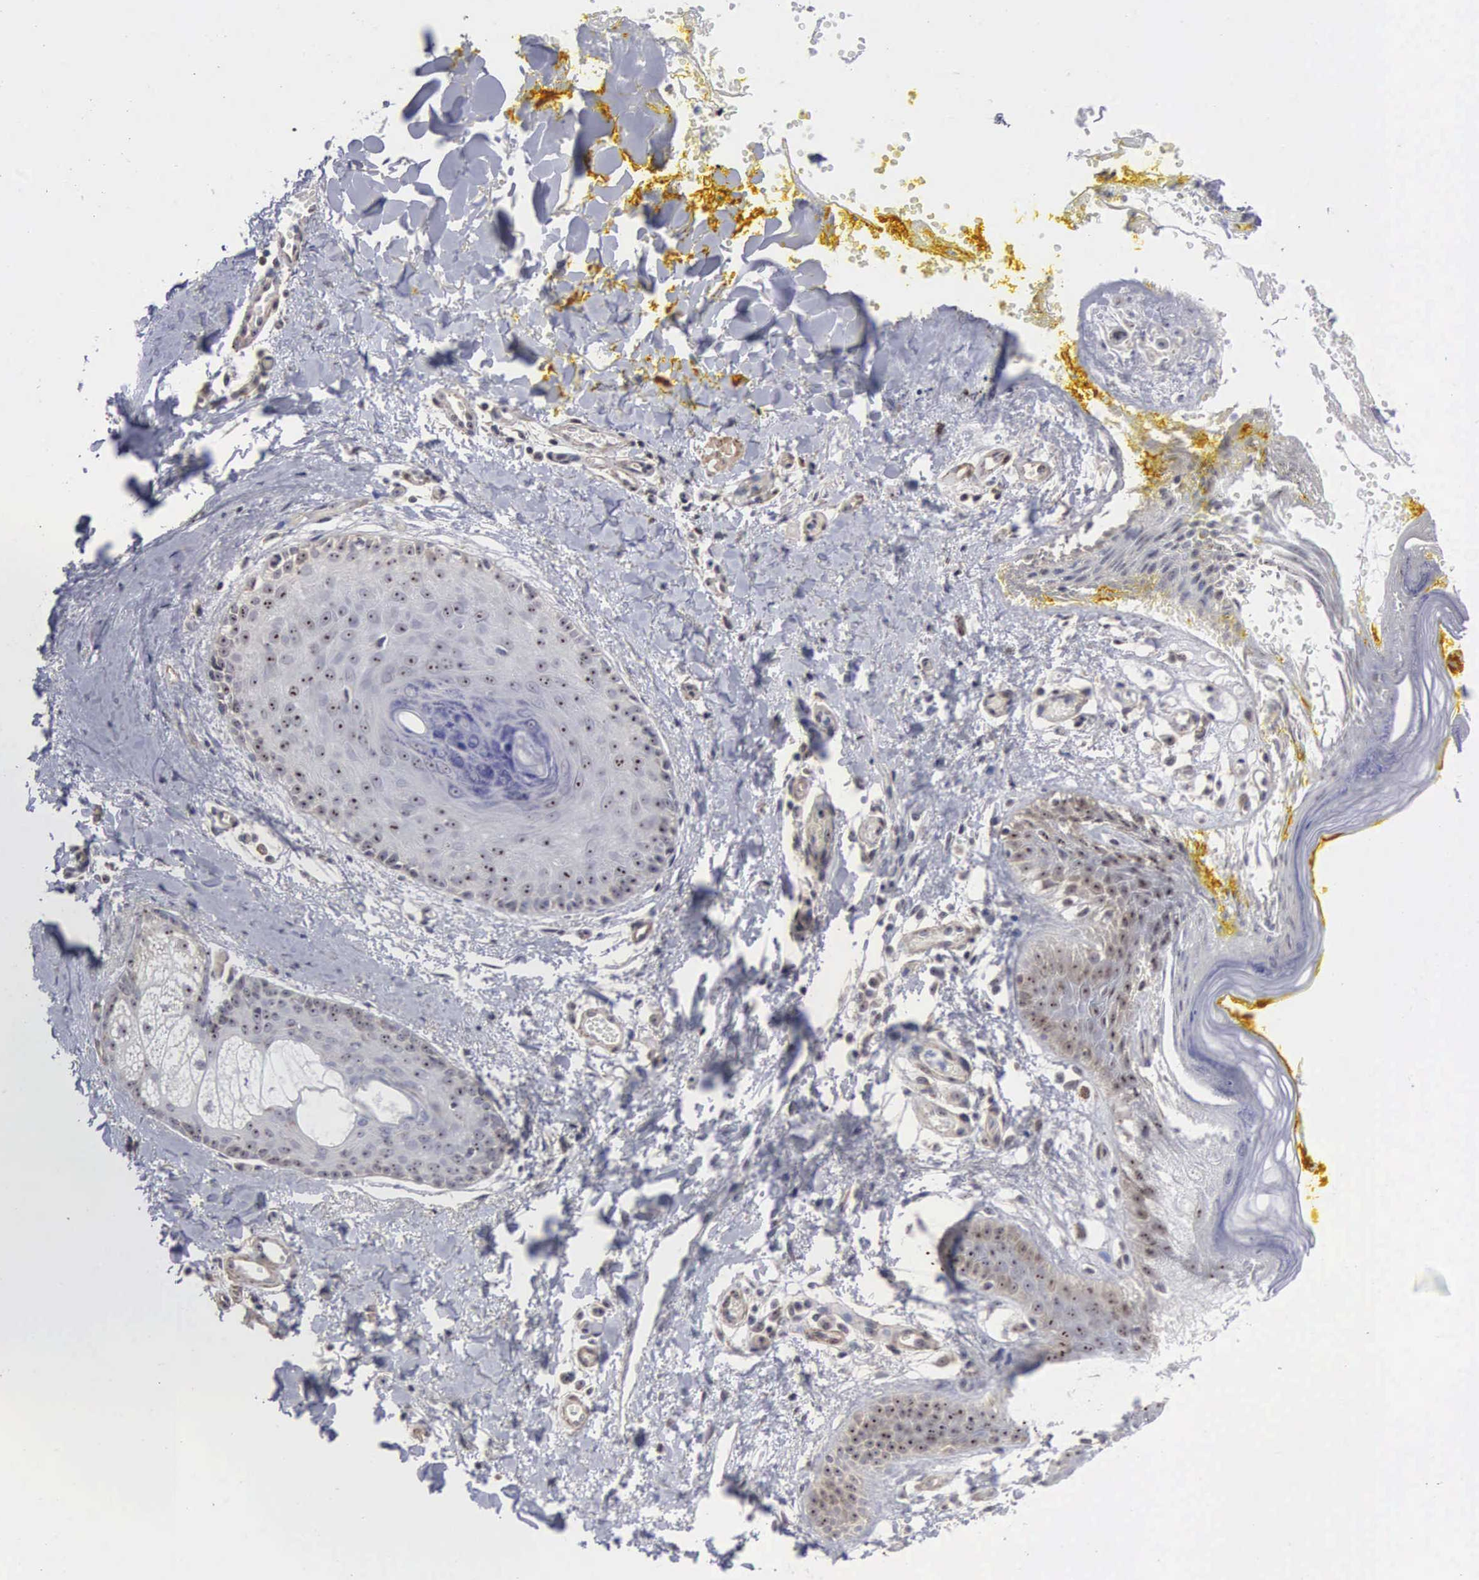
{"staining": {"intensity": "strong", "quantity": "25%-75%", "location": "nuclear"}, "tissue": "skin", "cell_type": "Epidermal cells", "image_type": "normal", "snomed": [{"axis": "morphology", "description": "Normal tissue, NOS"}, {"axis": "topography", "description": "Skin"}, {"axis": "topography", "description": "Anal"}], "caption": "Strong nuclear positivity for a protein is appreciated in approximately 25%-75% of epidermal cells of benign skin using immunohistochemistry (IHC).", "gene": "NGDN", "patient": {"sex": "male", "age": 61}}